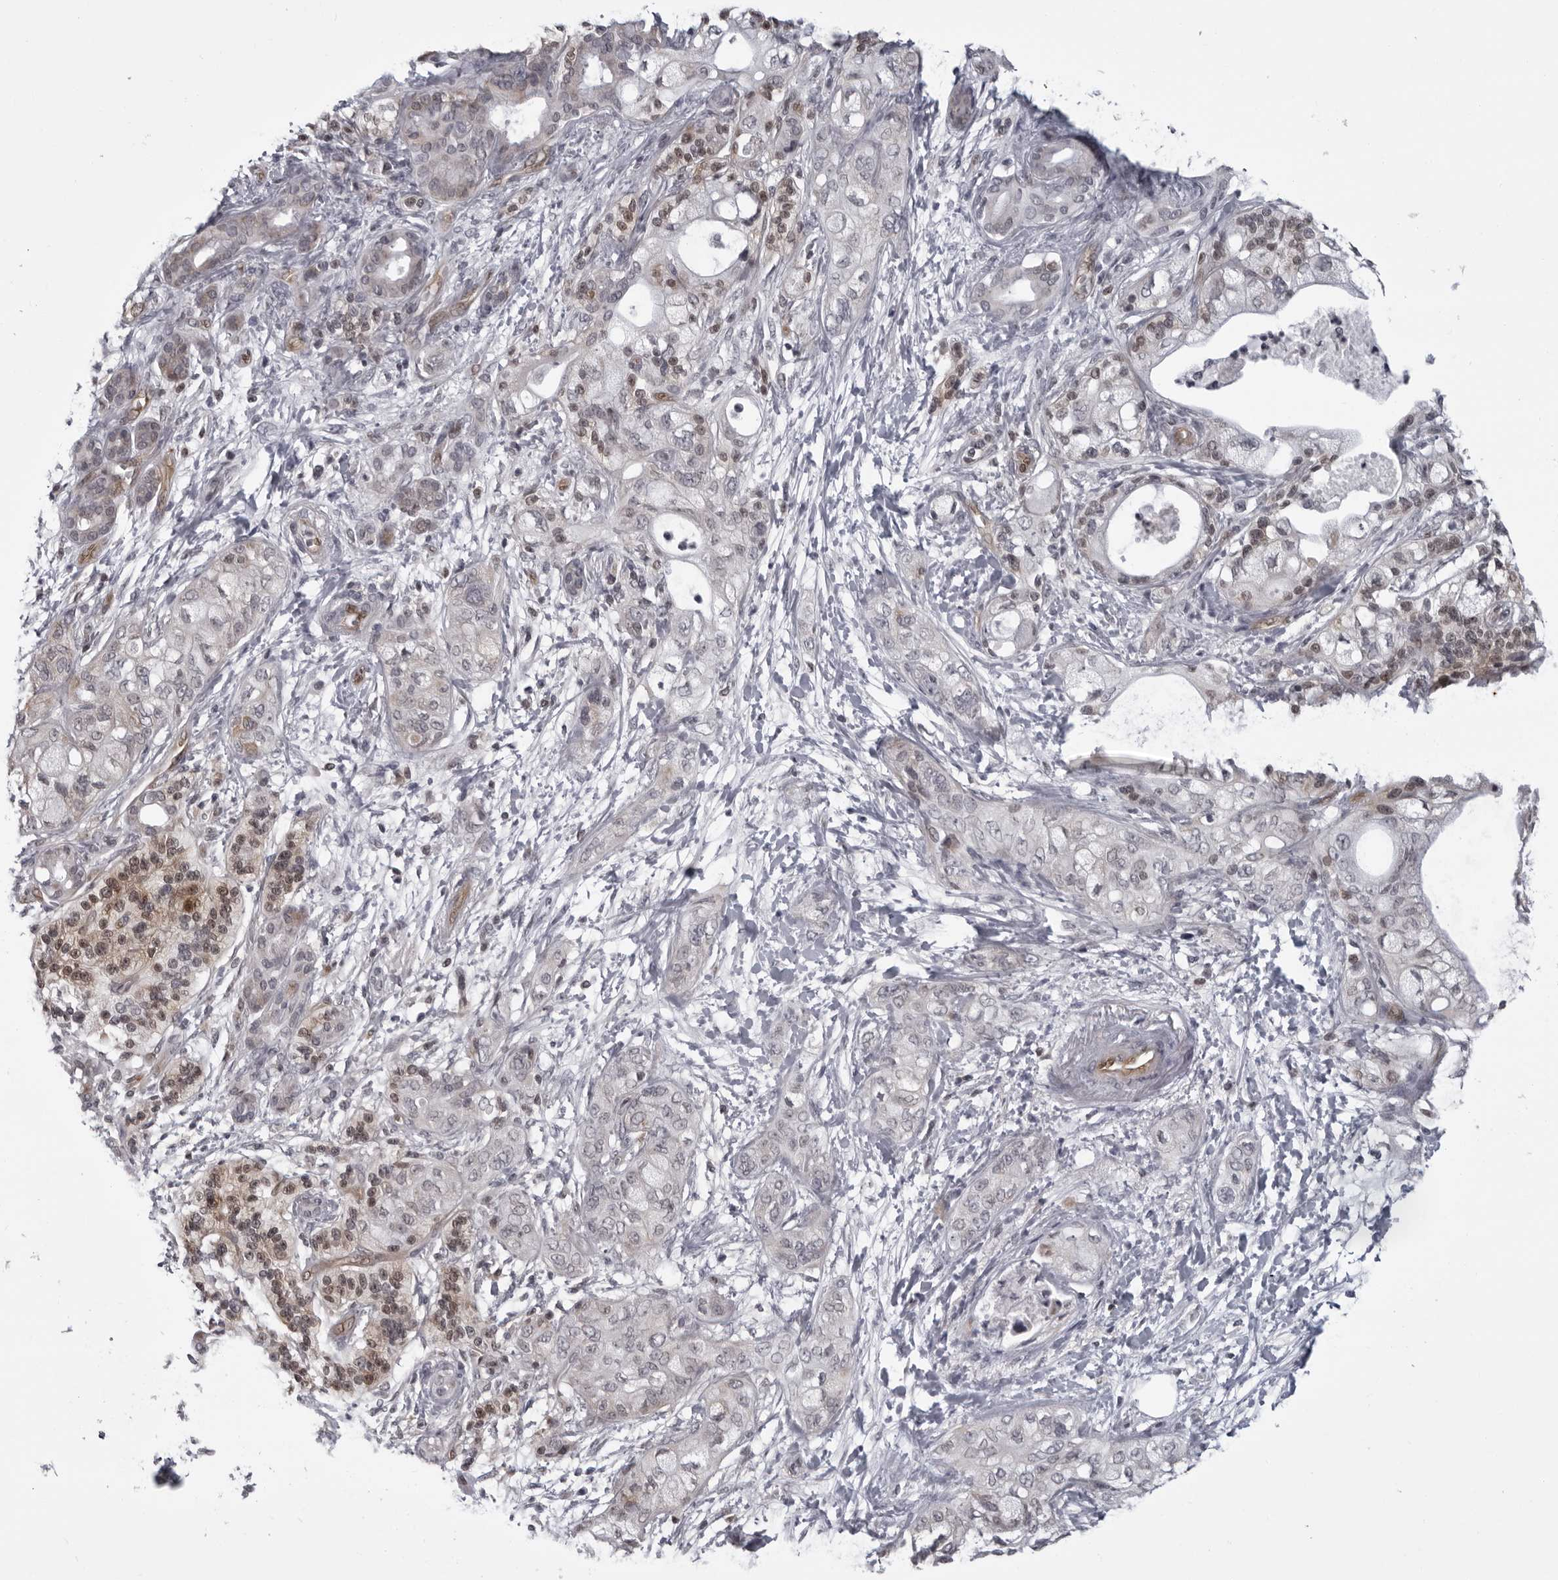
{"staining": {"intensity": "weak", "quantity": "<25%", "location": "nuclear"}, "tissue": "pancreatic cancer", "cell_type": "Tumor cells", "image_type": "cancer", "snomed": [{"axis": "morphology", "description": "Adenocarcinoma, NOS"}, {"axis": "topography", "description": "Pancreas"}], "caption": "Tumor cells are negative for brown protein staining in pancreatic cancer.", "gene": "MAPK12", "patient": {"sex": "male", "age": 70}}